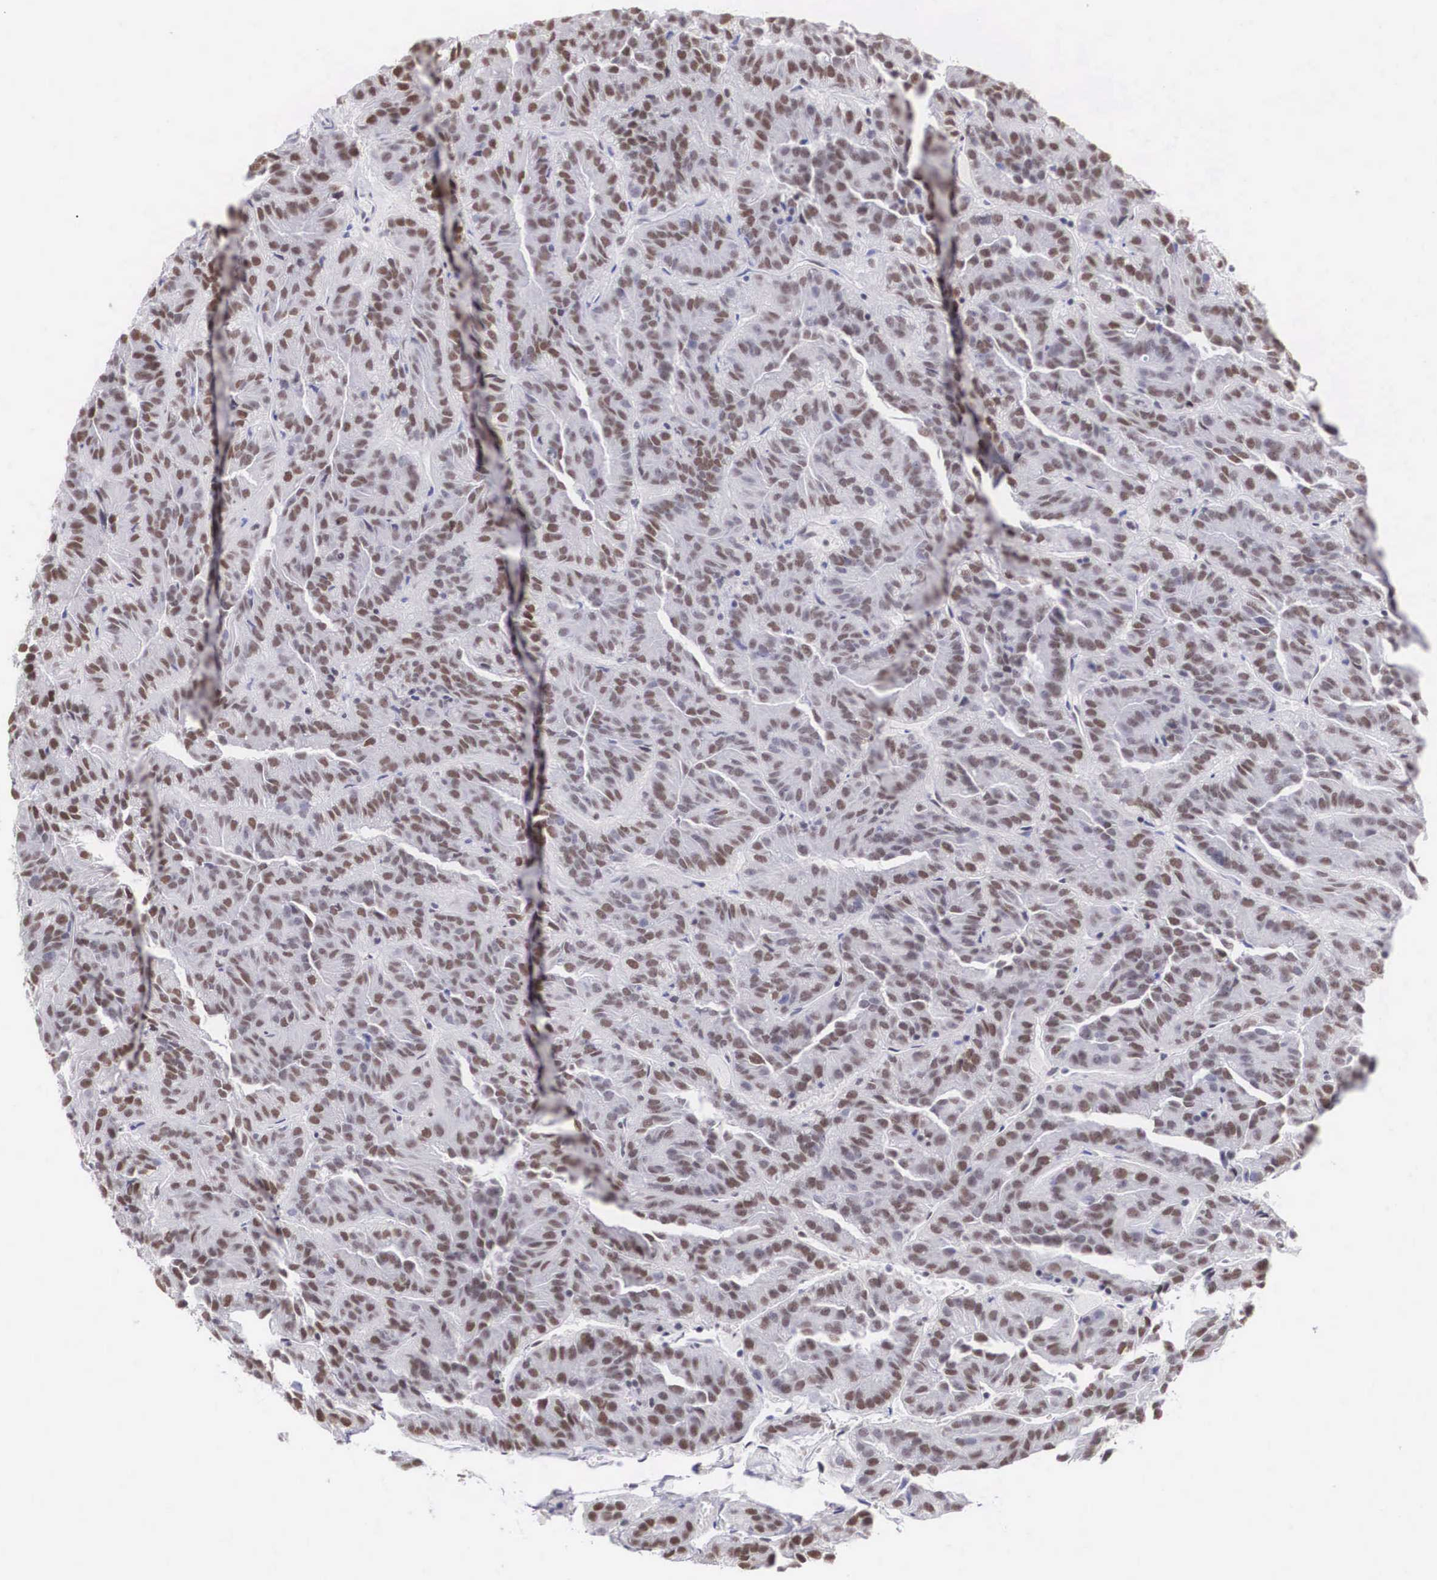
{"staining": {"intensity": "moderate", "quantity": "25%-75%", "location": "nuclear"}, "tissue": "renal cancer", "cell_type": "Tumor cells", "image_type": "cancer", "snomed": [{"axis": "morphology", "description": "Adenocarcinoma, NOS"}, {"axis": "topography", "description": "Kidney"}], "caption": "DAB immunohistochemical staining of human adenocarcinoma (renal) exhibits moderate nuclear protein expression in approximately 25%-75% of tumor cells. (brown staining indicates protein expression, while blue staining denotes nuclei).", "gene": "CSTF2", "patient": {"sex": "male", "age": 46}}